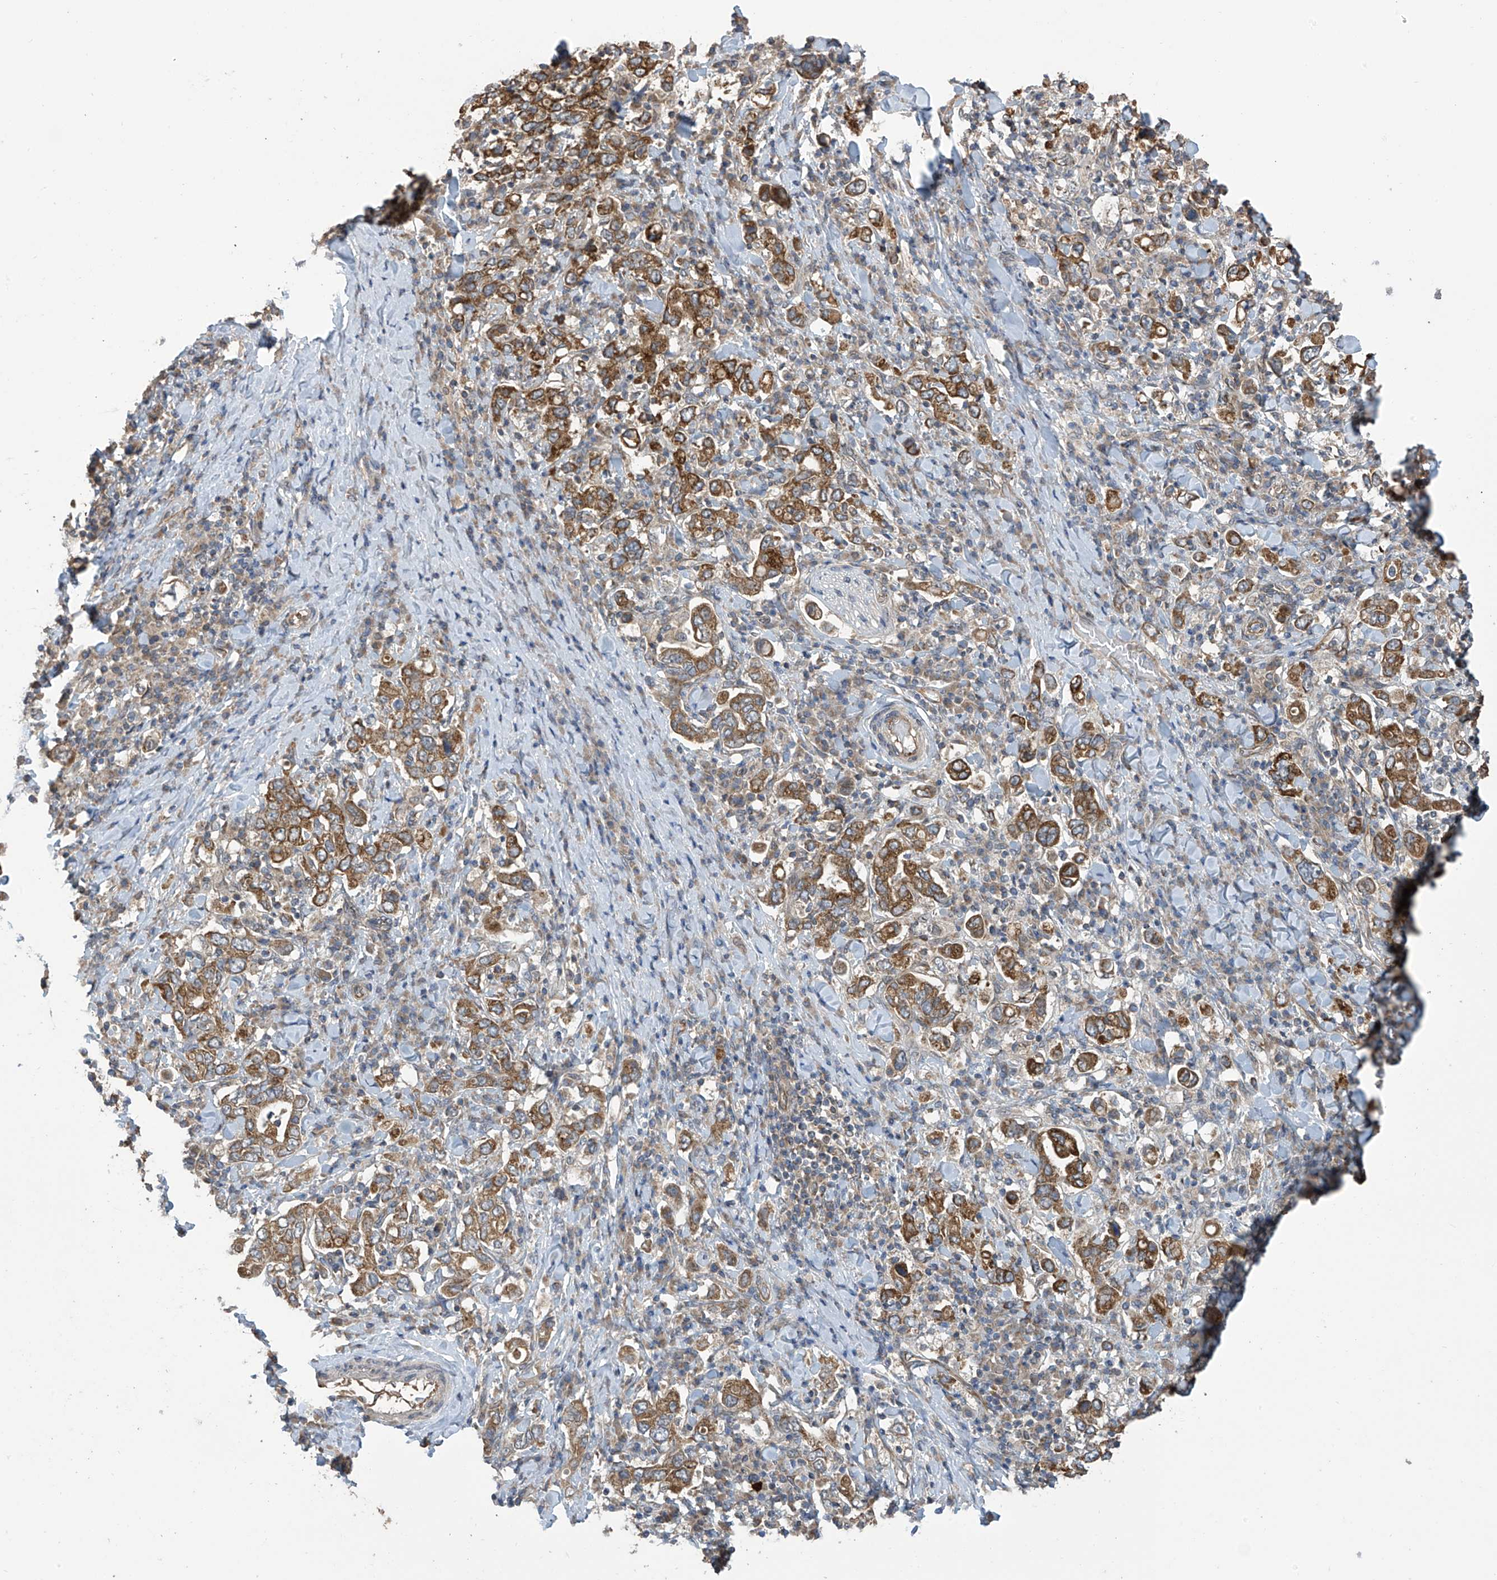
{"staining": {"intensity": "moderate", "quantity": ">75%", "location": "cytoplasmic/membranous"}, "tissue": "stomach cancer", "cell_type": "Tumor cells", "image_type": "cancer", "snomed": [{"axis": "morphology", "description": "Adenocarcinoma, NOS"}, {"axis": "topography", "description": "Stomach, upper"}], "caption": "This is a micrograph of immunohistochemistry (IHC) staining of stomach cancer, which shows moderate staining in the cytoplasmic/membranous of tumor cells.", "gene": "PNPT1", "patient": {"sex": "male", "age": 62}}